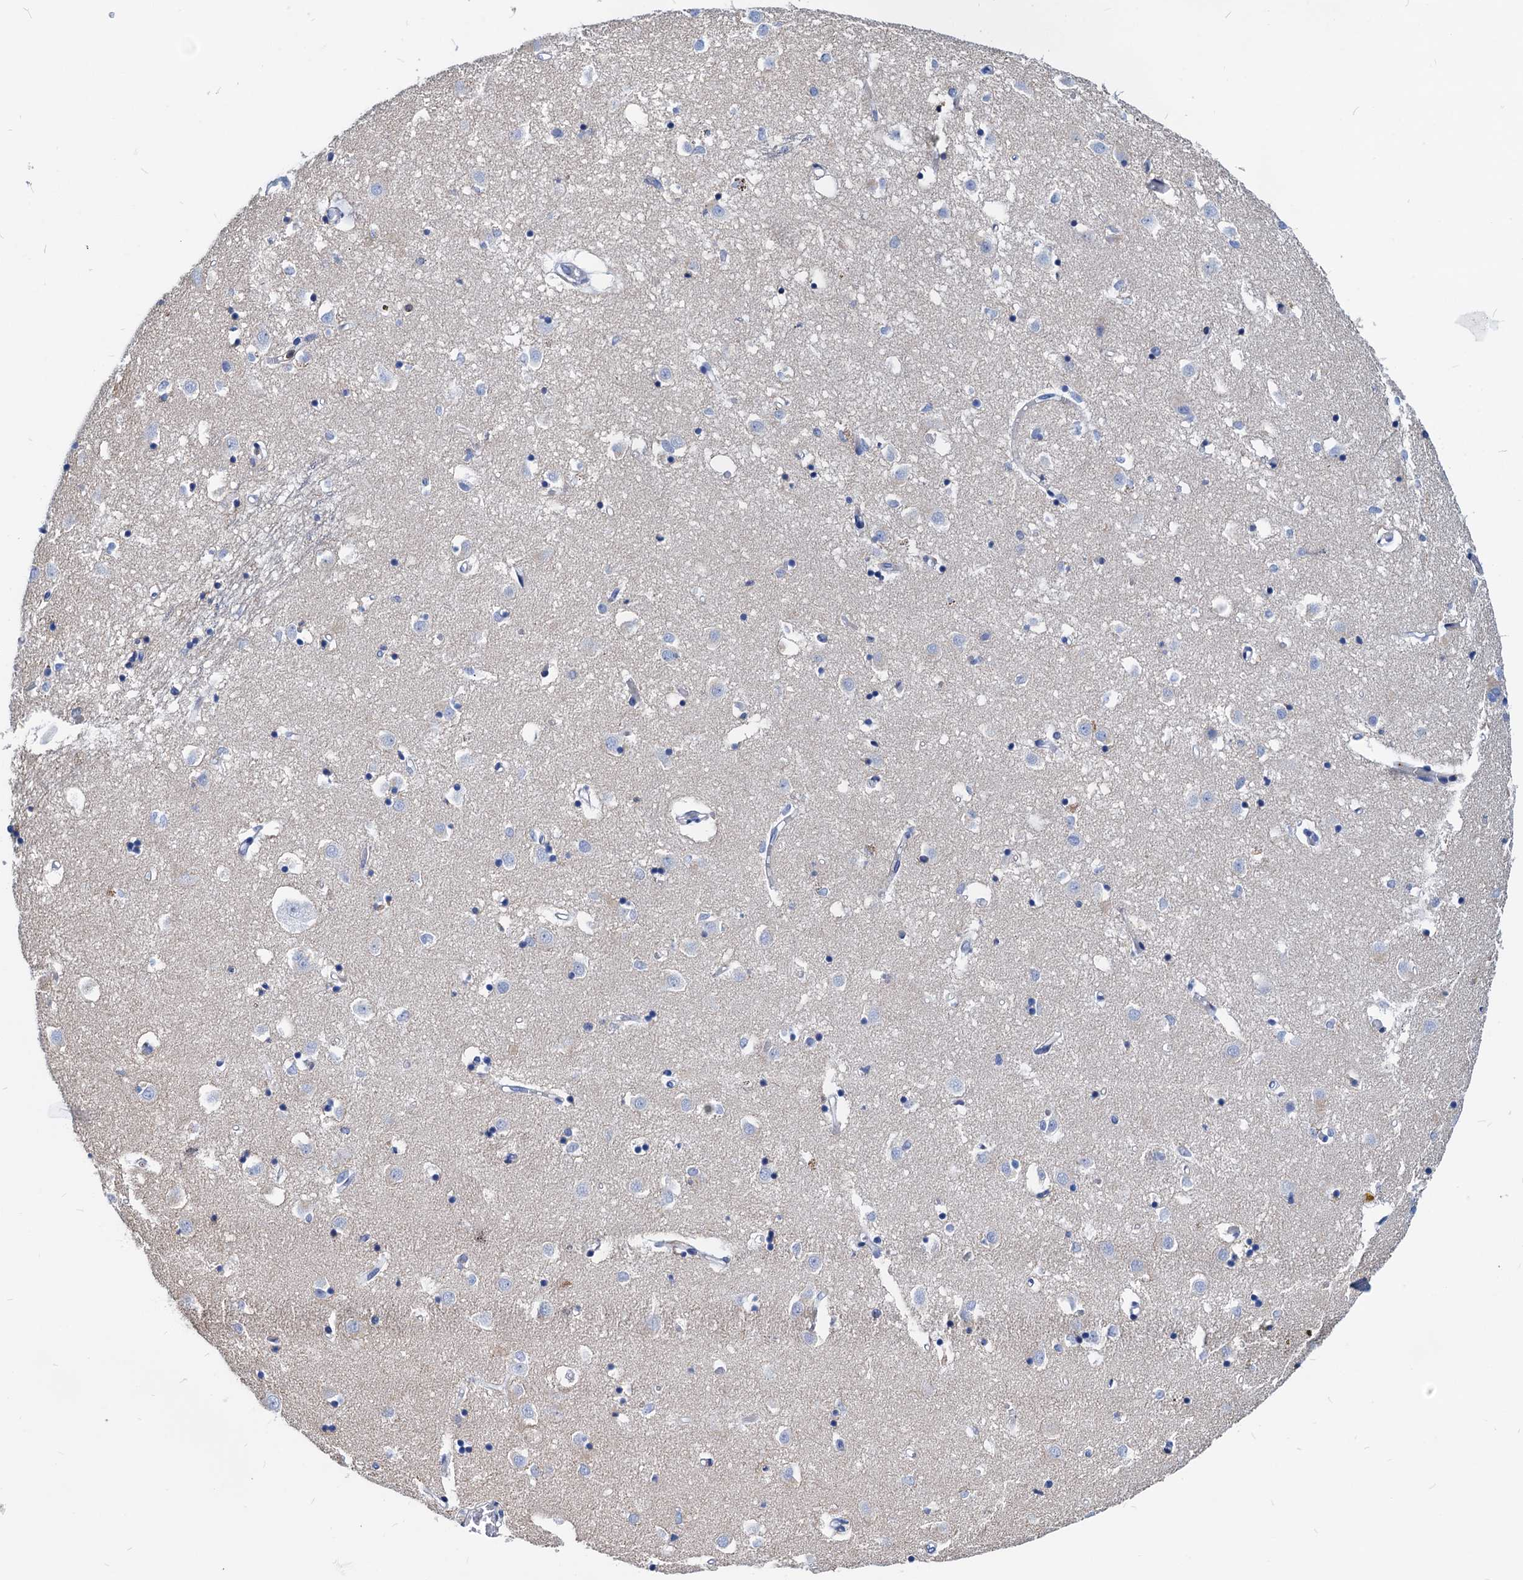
{"staining": {"intensity": "negative", "quantity": "none", "location": "none"}, "tissue": "caudate", "cell_type": "Glial cells", "image_type": "normal", "snomed": [{"axis": "morphology", "description": "Normal tissue, NOS"}, {"axis": "topography", "description": "Lateral ventricle wall"}], "caption": "This histopathology image is of unremarkable caudate stained with IHC to label a protein in brown with the nuclei are counter-stained blue. There is no positivity in glial cells.", "gene": "LCP2", "patient": {"sex": "male", "age": 70}}